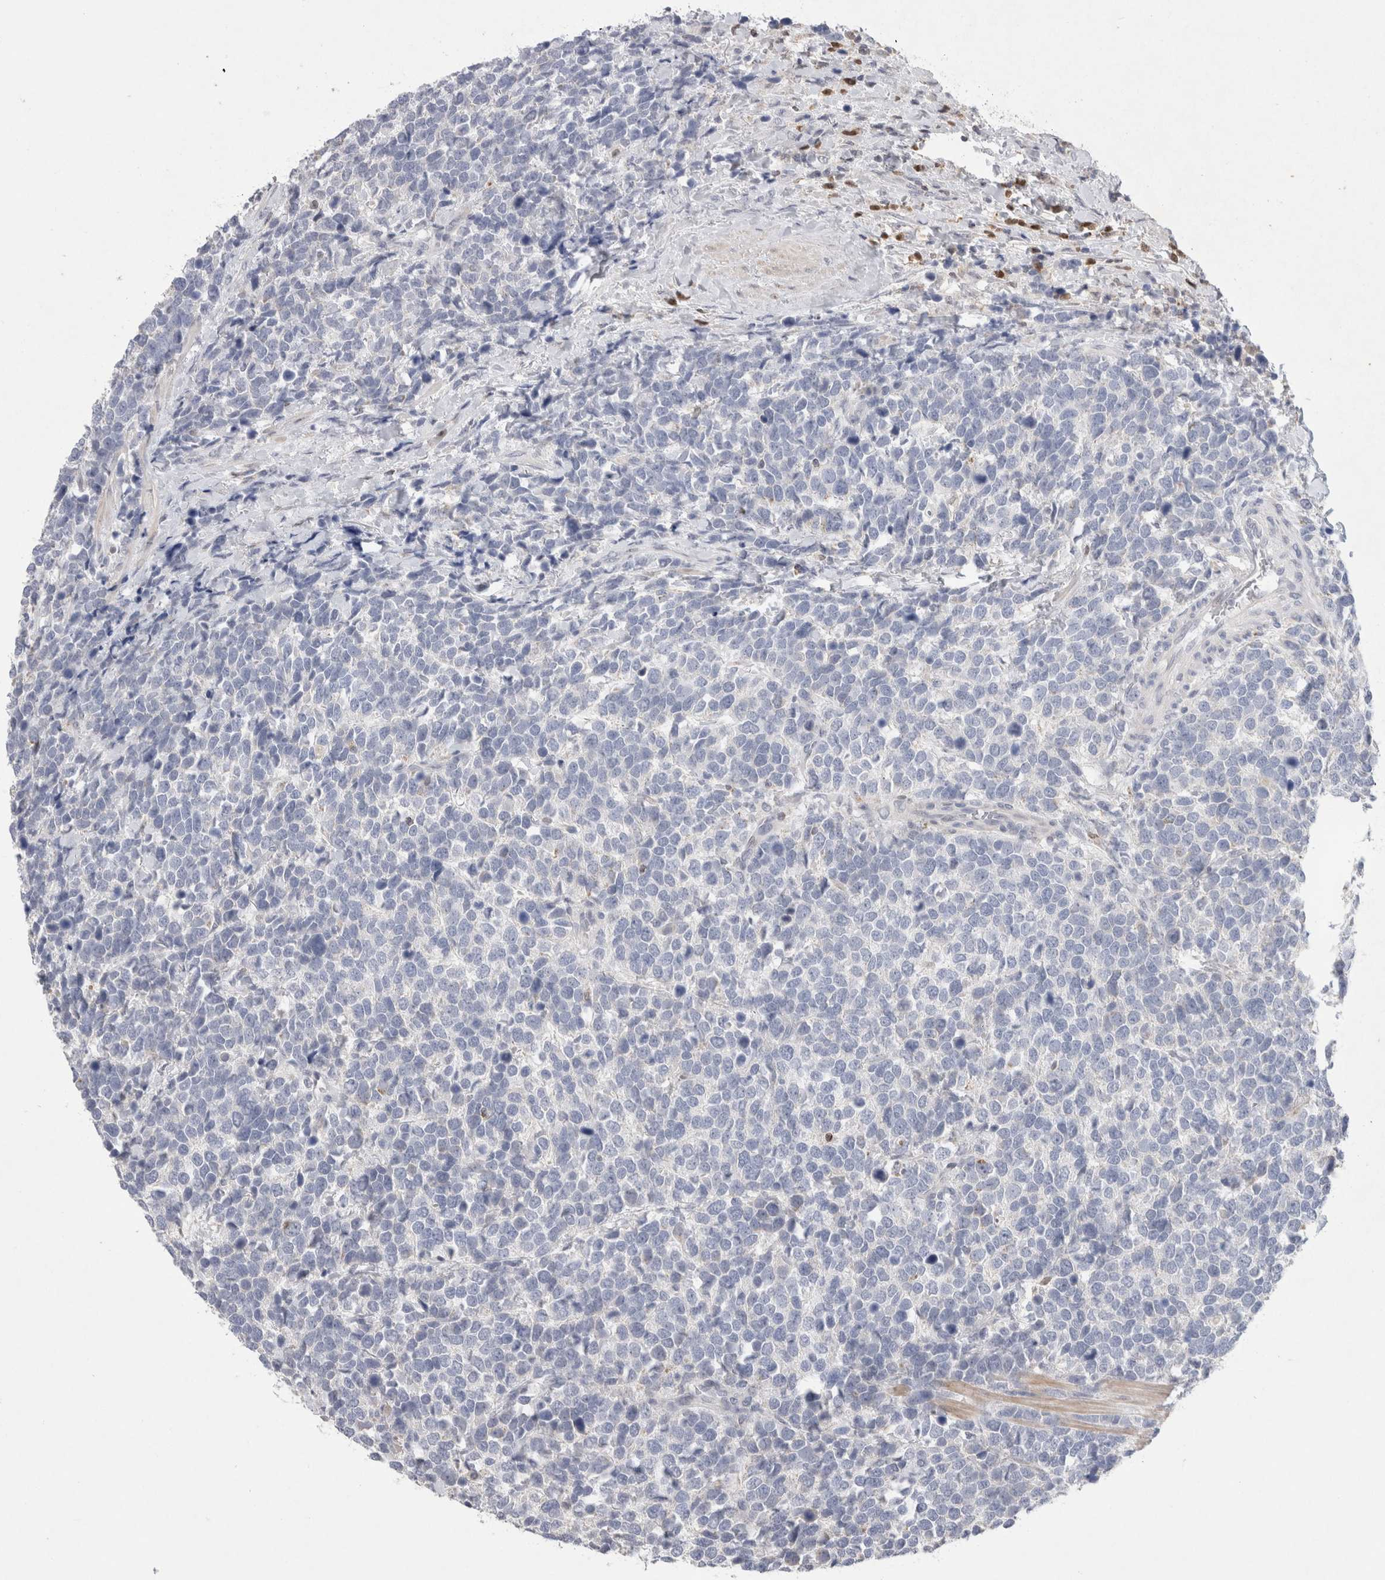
{"staining": {"intensity": "negative", "quantity": "none", "location": "none"}, "tissue": "urothelial cancer", "cell_type": "Tumor cells", "image_type": "cancer", "snomed": [{"axis": "morphology", "description": "Urothelial carcinoma, High grade"}, {"axis": "topography", "description": "Urinary bladder"}], "caption": "High power microscopy image of an immunohistochemistry histopathology image of urothelial carcinoma (high-grade), revealing no significant expression in tumor cells. (DAB immunohistochemistry with hematoxylin counter stain).", "gene": "AGMAT", "patient": {"sex": "female", "age": 82}}